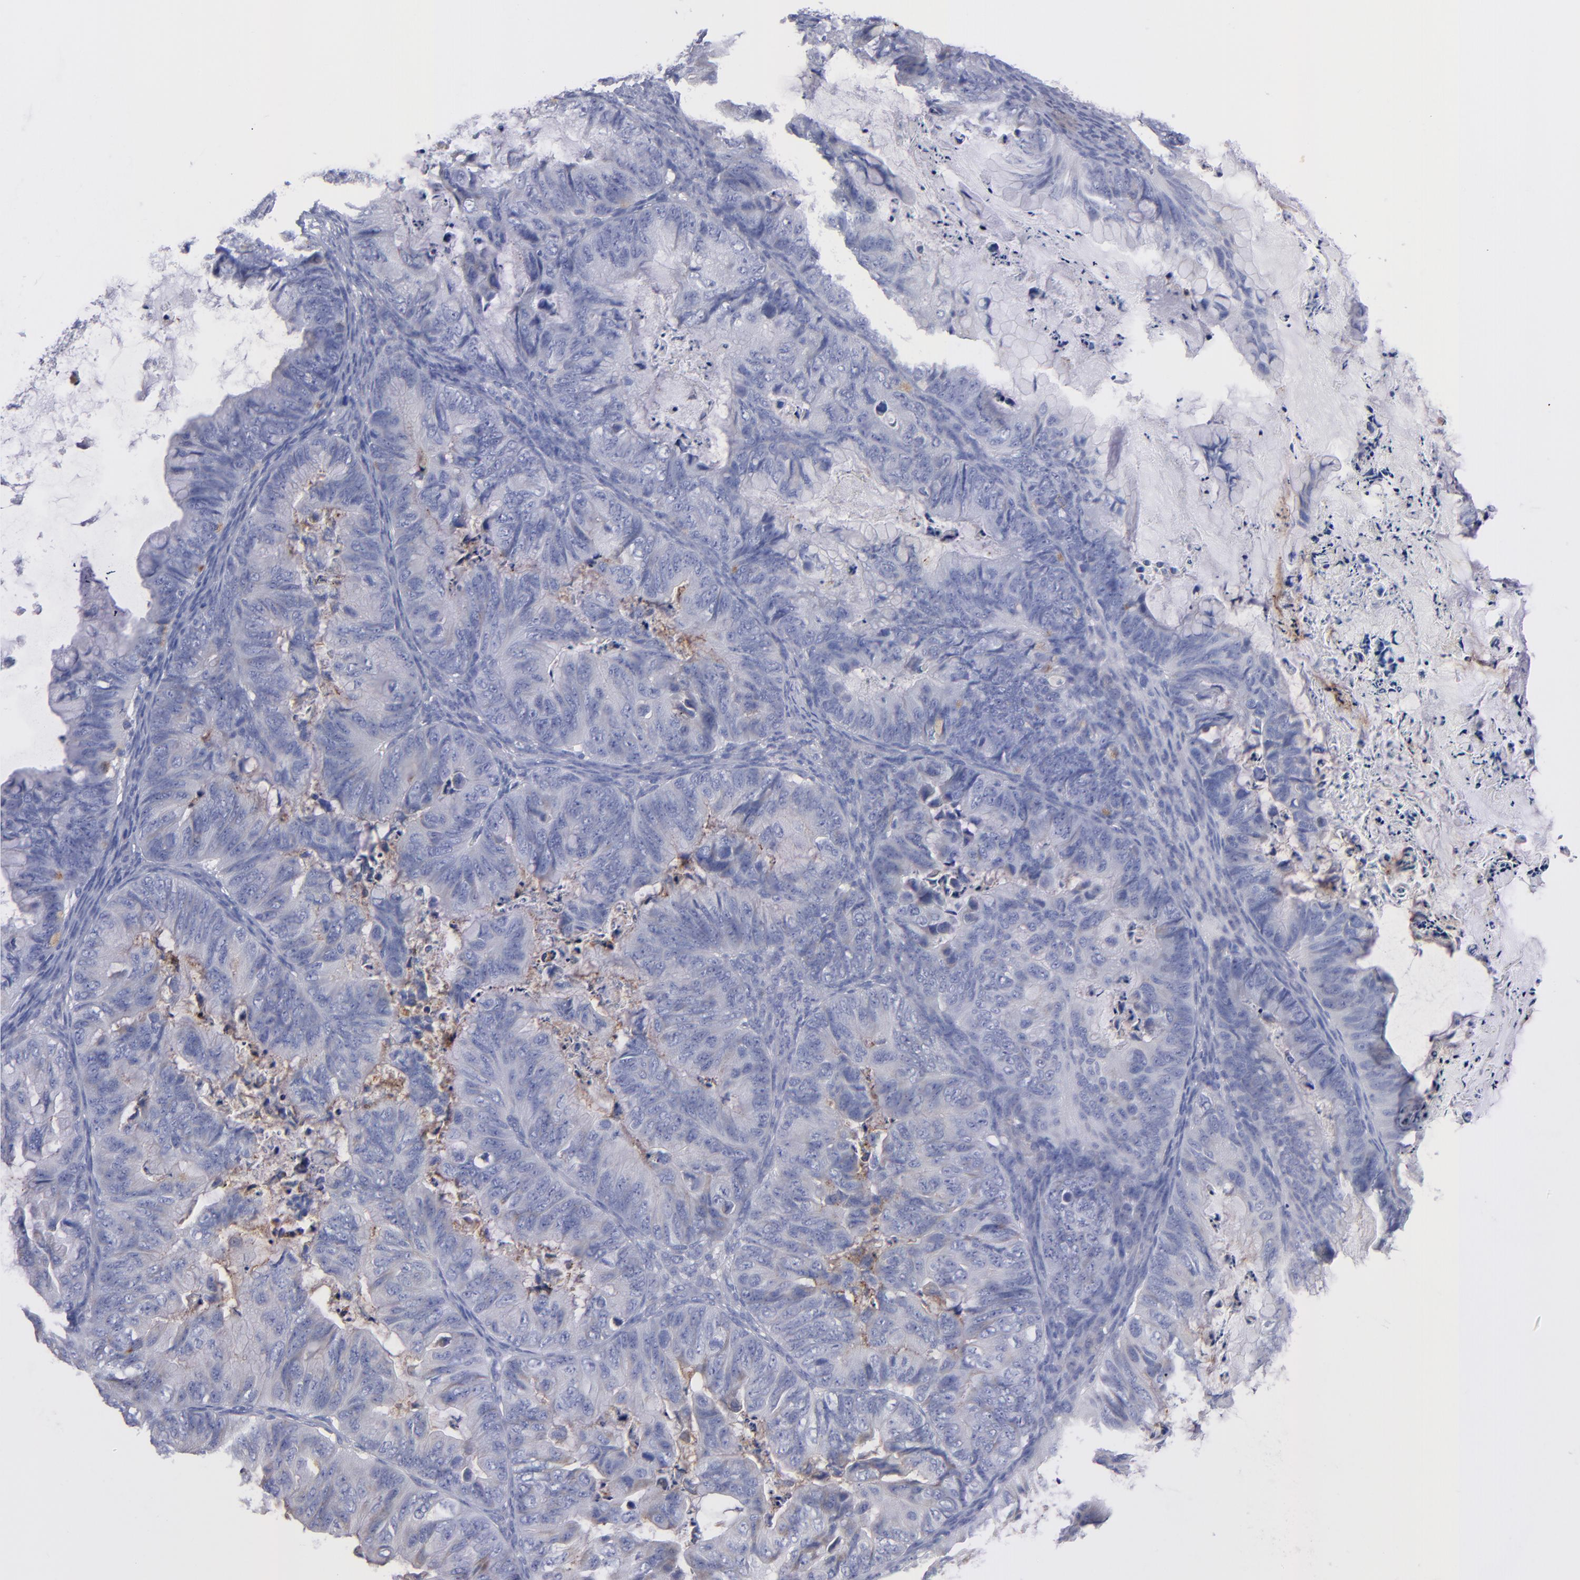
{"staining": {"intensity": "weak", "quantity": "<25%", "location": "cytoplasmic/membranous"}, "tissue": "ovarian cancer", "cell_type": "Tumor cells", "image_type": "cancer", "snomed": [{"axis": "morphology", "description": "Cystadenocarcinoma, mucinous, NOS"}, {"axis": "topography", "description": "Ovary"}], "caption": "An image of mucinous cystadenocarcinoma (ovarian) stained for a protein displays no brown staining in tumor cells.", "gene": "MFGE8", "patient": {"sex": "female", "age": 36}}